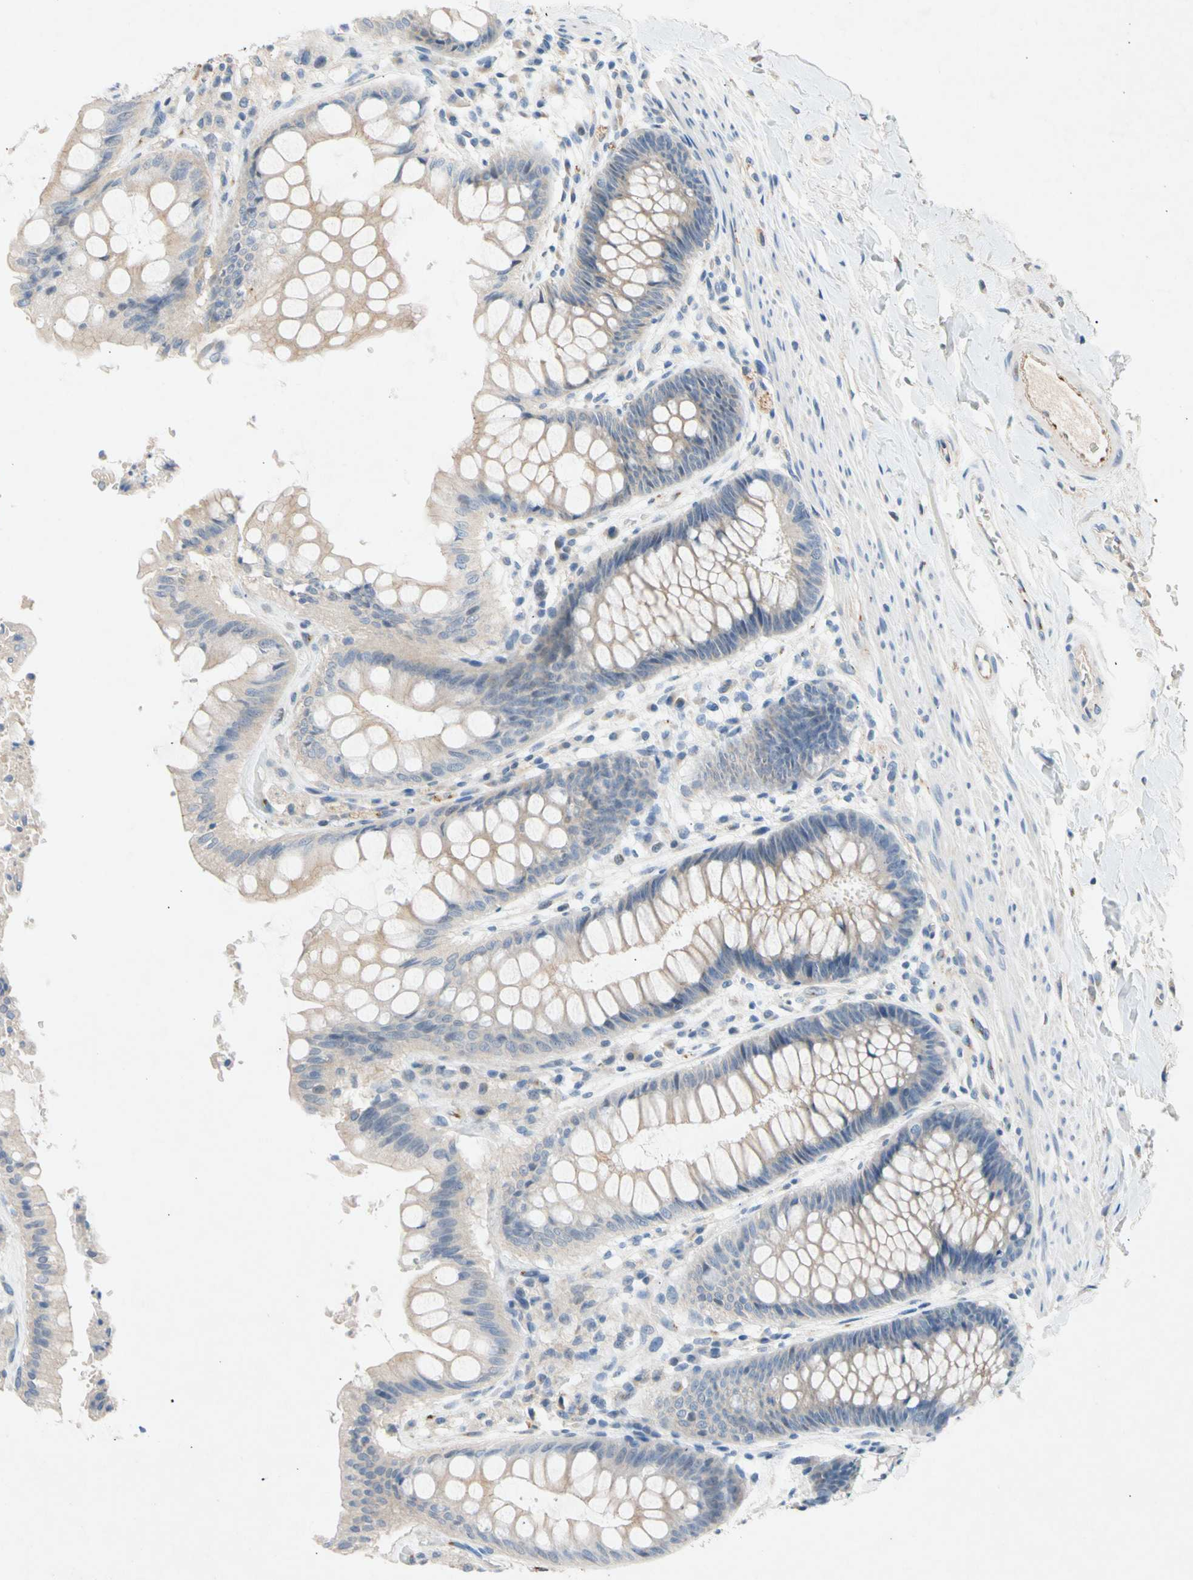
{"staining": {"intensity": "weak", "quantity": ">75%", "location": "cytoplasmic/membranous"}, "tissue": "rectum", "cell_type": "Glandular cells", "image_type": "normal", "snomed": [{"axis": "morphology", "description": "Normal tissue, NOS"}, {"axis": "topography", "description": "Rectum"}], "caption": "Rectum stained with IHC shows weak cytoplasmic/membranous positivity in approximately >75% of glandular cells.", "gene": "GASK1B", "patient": {"sex": "female", "age": 46}}